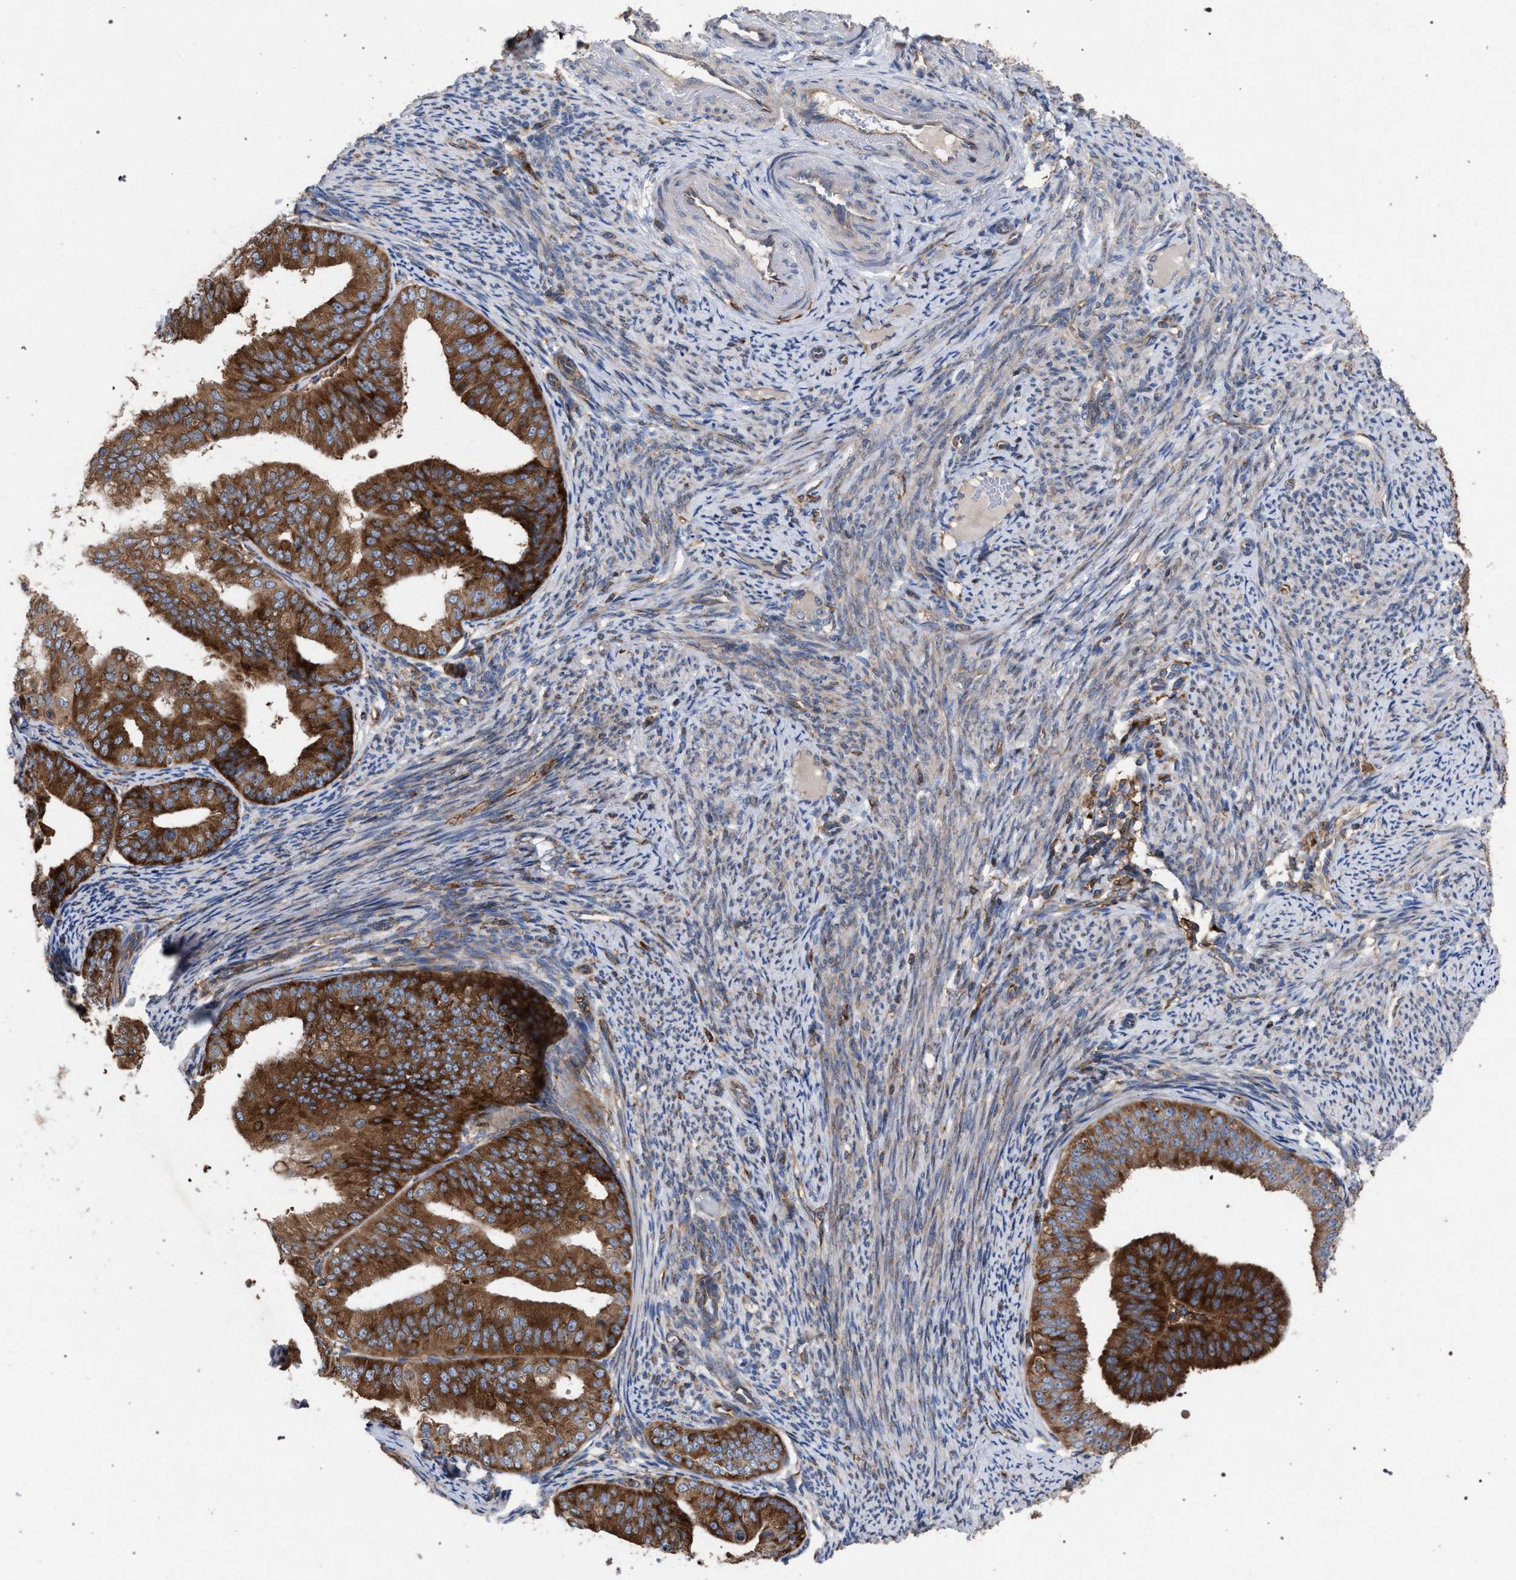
{"staining": {"intensity": "strong", "quantity": ">75%", "location": "cytoplasmic/membranous"}, "tissue": "endometrial cancer", "cell_type": "Tumor cells", "image_type": "cancer", "snomed": [{"axis": "morphology", "description": "Adenocarcinoma, NOS"}, {"axis": "topography", "description": "Endometrium"}], "caption": "Endometrial cancer stained with DAB (3,3'-diaminobenzidine) immunohistochemistry (IHC) demonstrates high levels of strong cytoplasmic/membranous expression in approximately >75% of tumor cells.", "gene": "CDR2L", "patient": {"sex": "female", "age": 63}}